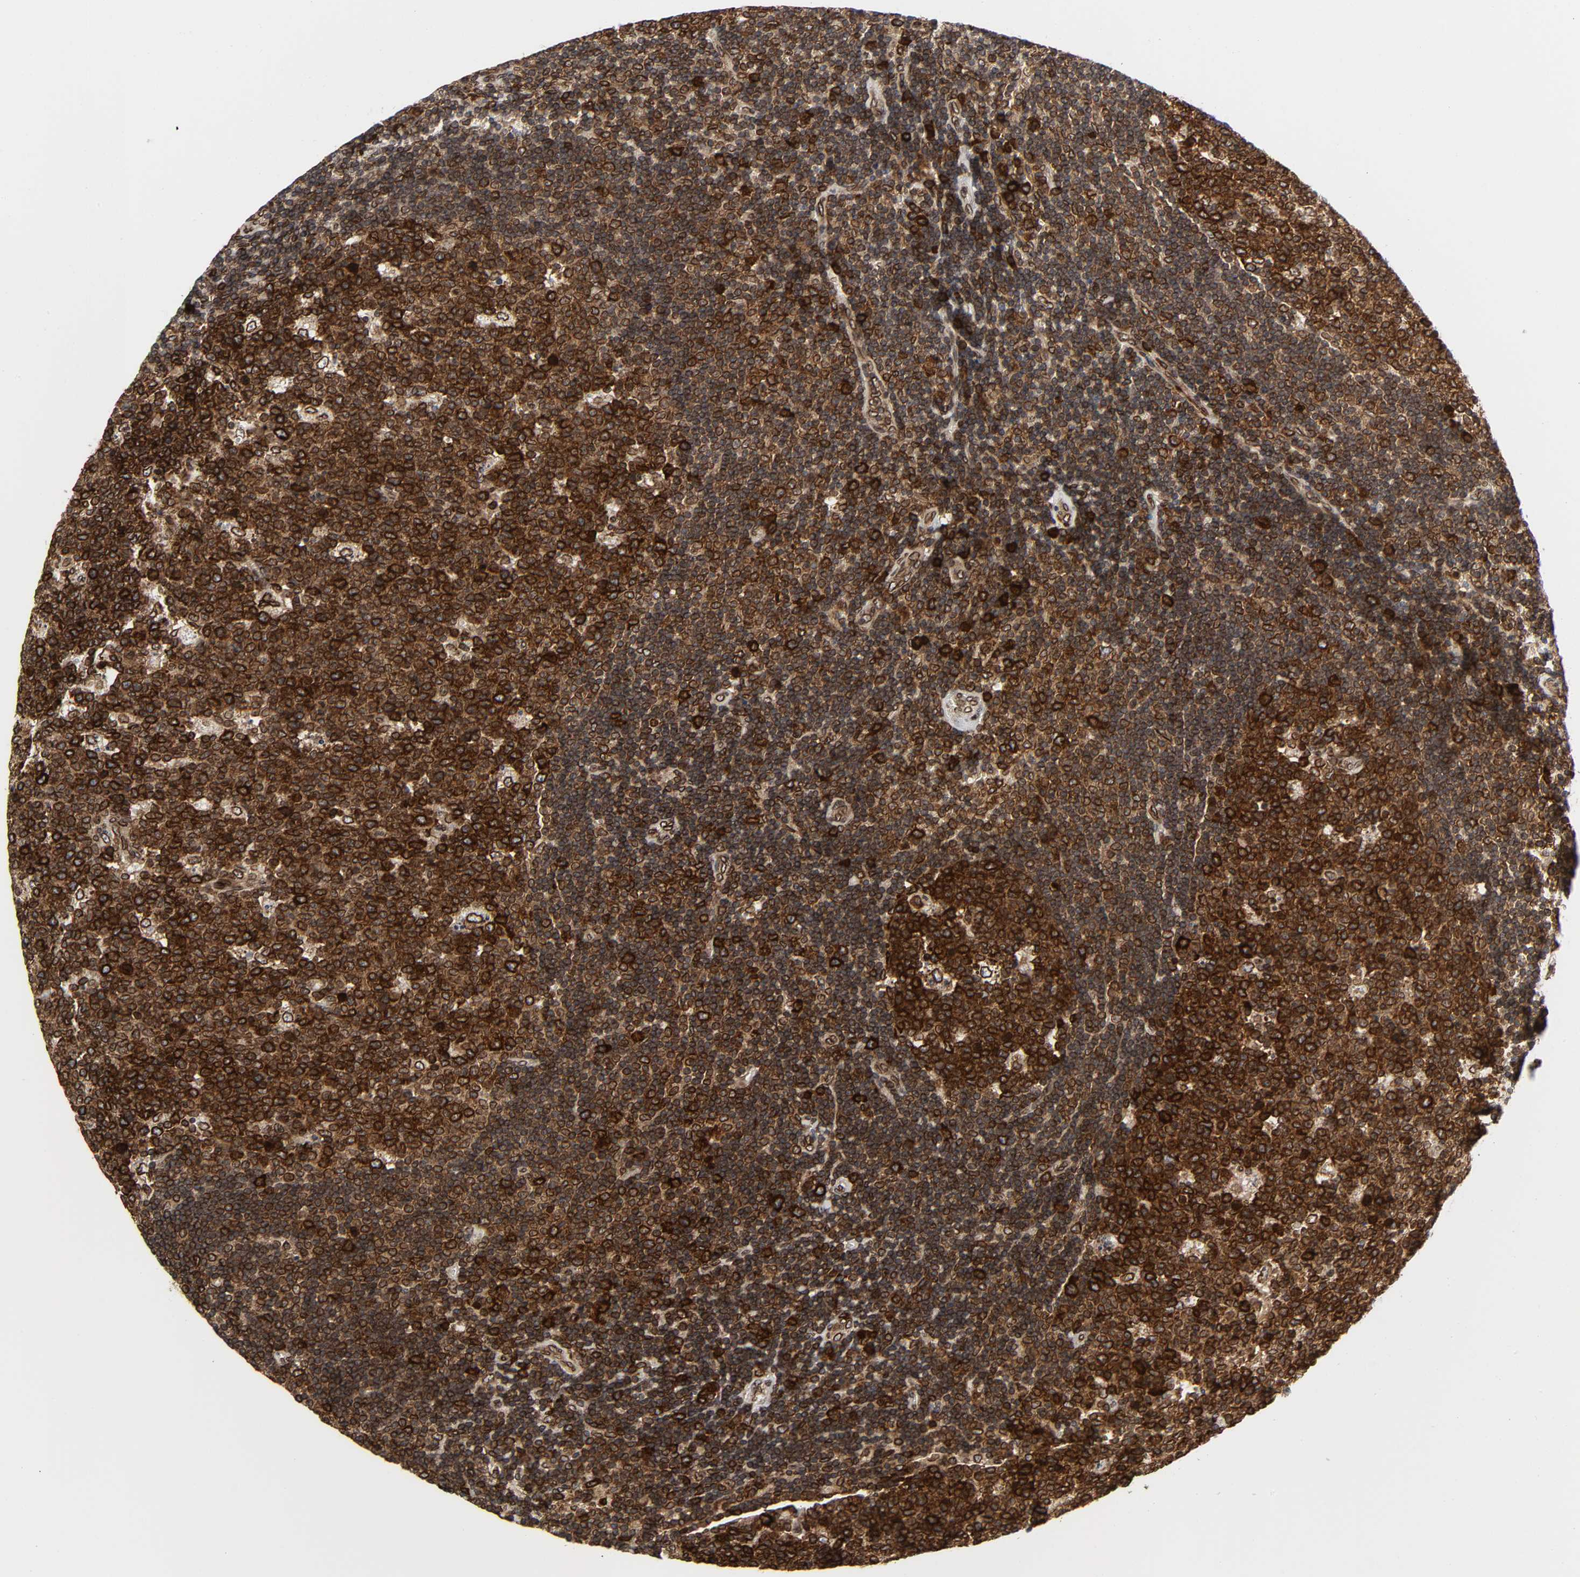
{"staining": {"intensity": "strong", "quantity": ">75%", "location": "cytoplasmic/membranous,nuclear"}, "tissue": "lymph node", "cell_type": "Germinal center cells", "image_type": "normal", "snomed": [{"axis": "morphology", "description": "Normal tissue, NOS"}, {"axis": "topography", "description": "Lymph node"}, {"axis": "topography", "description": "Salivary gland"}], "caption": "Germinal center cells demonstrate high levels of strong cytoplasmic/membranous,nuclear positivity in about >75% of cells in normal lymph node. (Stains: DAB (3,3'-diaminobenzidine) in brown, nuclei in blue, Microscopy: brightfield microscopy at high magnification).", "gene": "RANGAP1", "patient": {"sex": "male", "age": 8}}